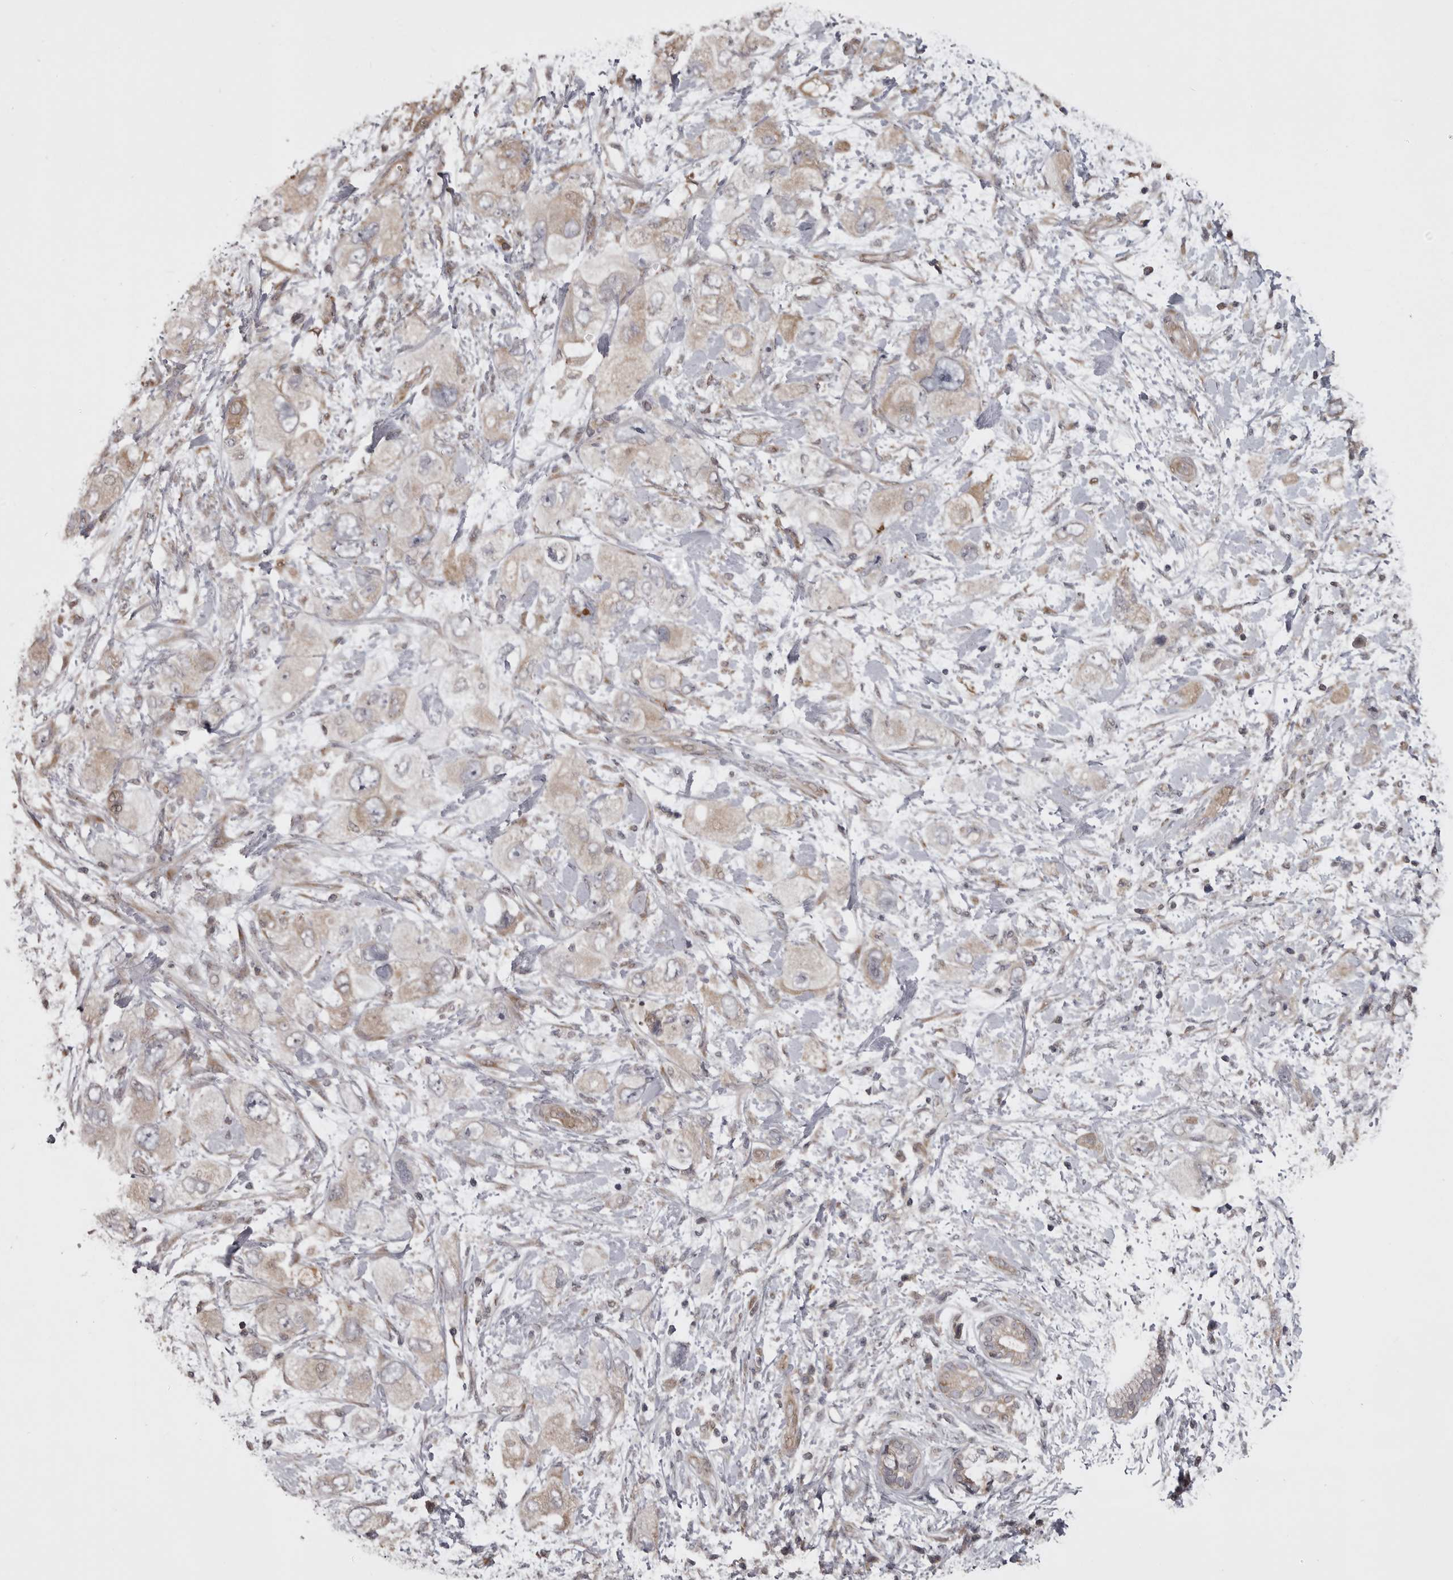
{"staining": {"intensity": "weak", "quantity": "25%-75%", "location": "cytoplasmic/membranous"}, "tissue": "pancreatic cancer", "cell_type": "Tumor cells", "image_type": "cancer", "snomed": [{"axis": "morphology", "description": "Adenocarcinoma, NOS"}, {"axis": "topography", "description": "Pancreas"}], "caption": "An image showing weak cytoplasmic/membranous expression in about 25%-75% of tumor cells in pancreatic cancer, as visualized by brown immunohistochemical staining.", "gene": "ZNRF1", "patient": {"sex": "female", "age": 73}}